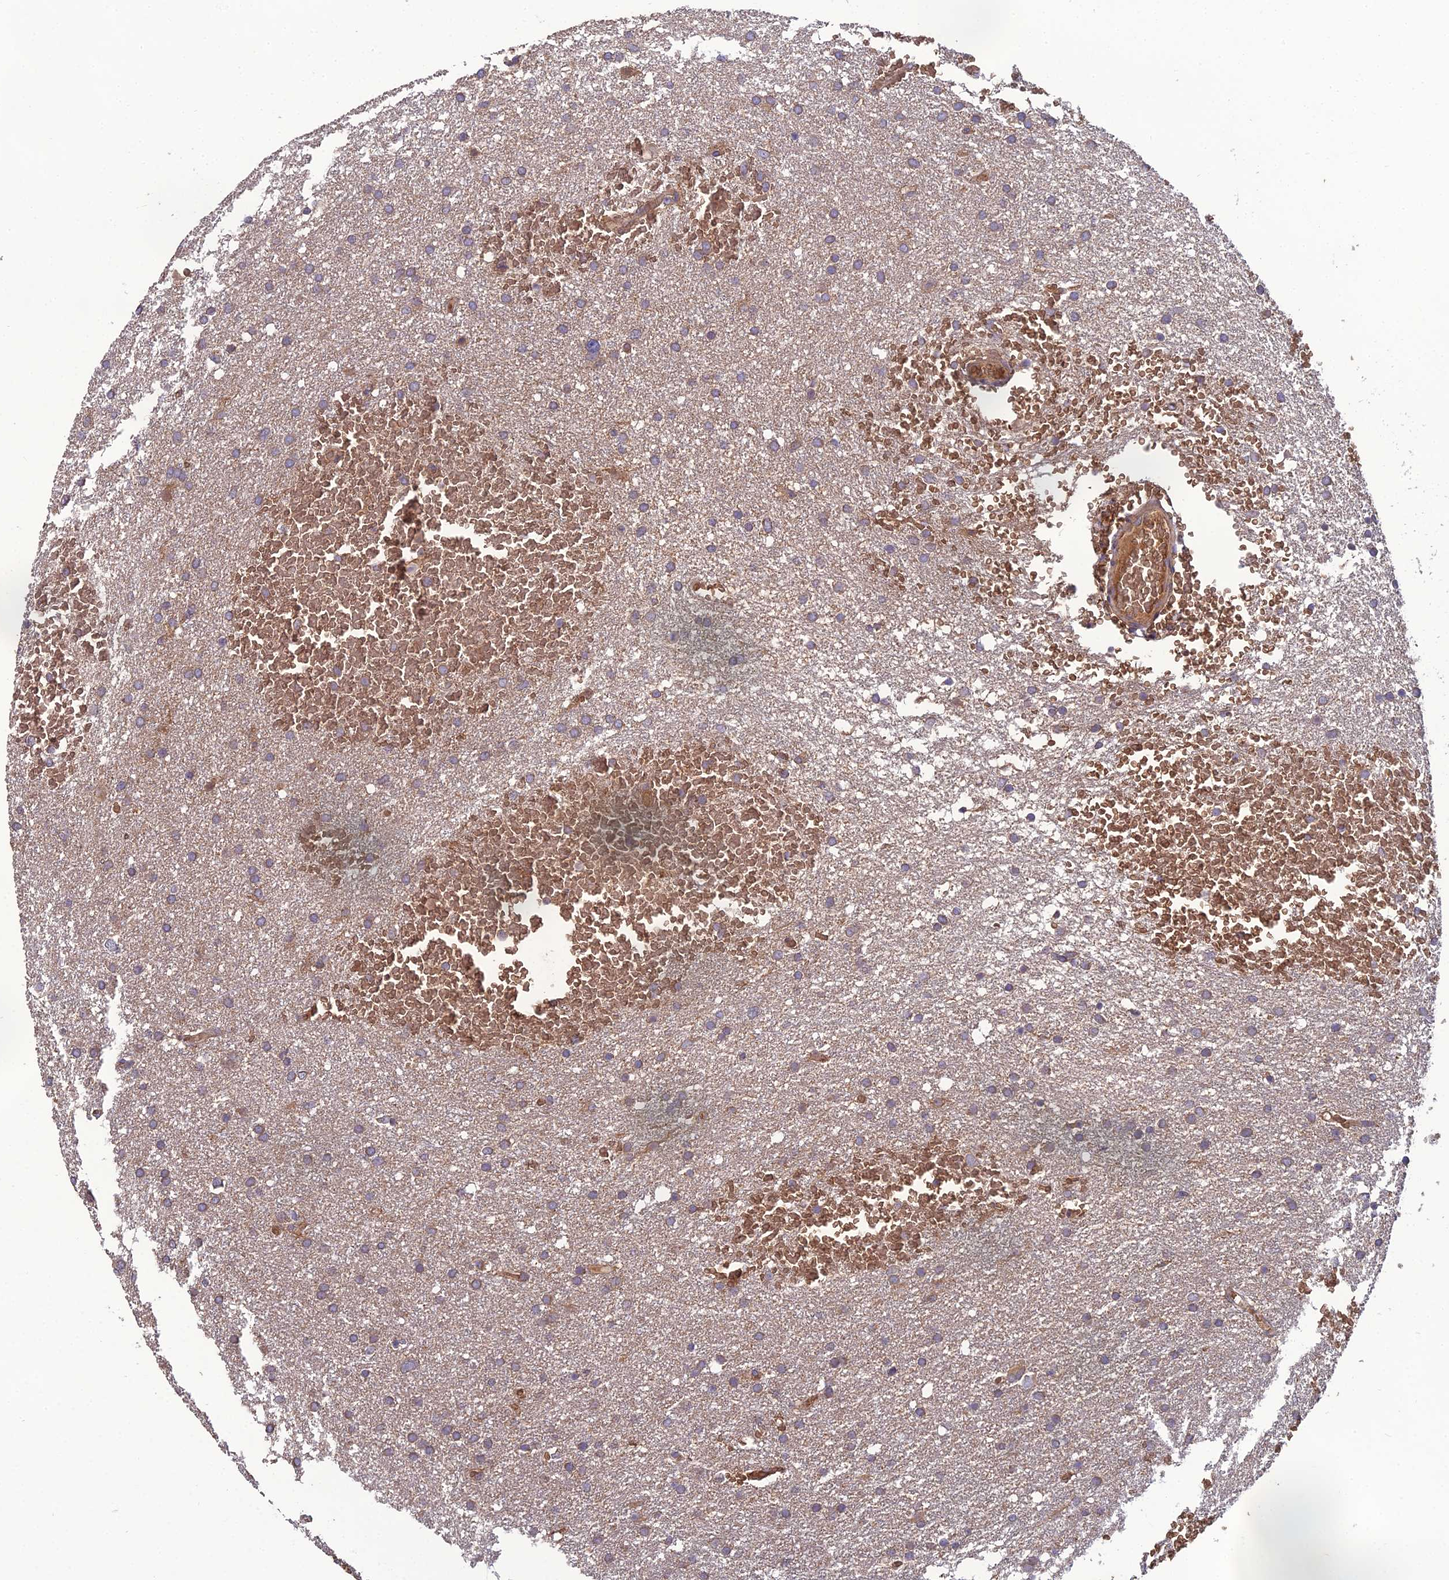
{"staining": {"intensity": "weak", "quantity": ">75%", "location": "cytoplasmic/membranous"}, "tissue": "glioma", "cell_type": "Tumor cells", "image_type": "cancer", "snomed": [{"axis": "morphology", "description": "Glioma, malignant, High grade"}, {"axis": "topography", "description": "Cerebral cortex"}], "caption": "Weak cytoplasmic/membranous expression is appreciated in approximately >75% of tumor cells in malignant glioma (high-grade).", "gene": "GALR2", "patient": {"sex": "female", "age": 36}}